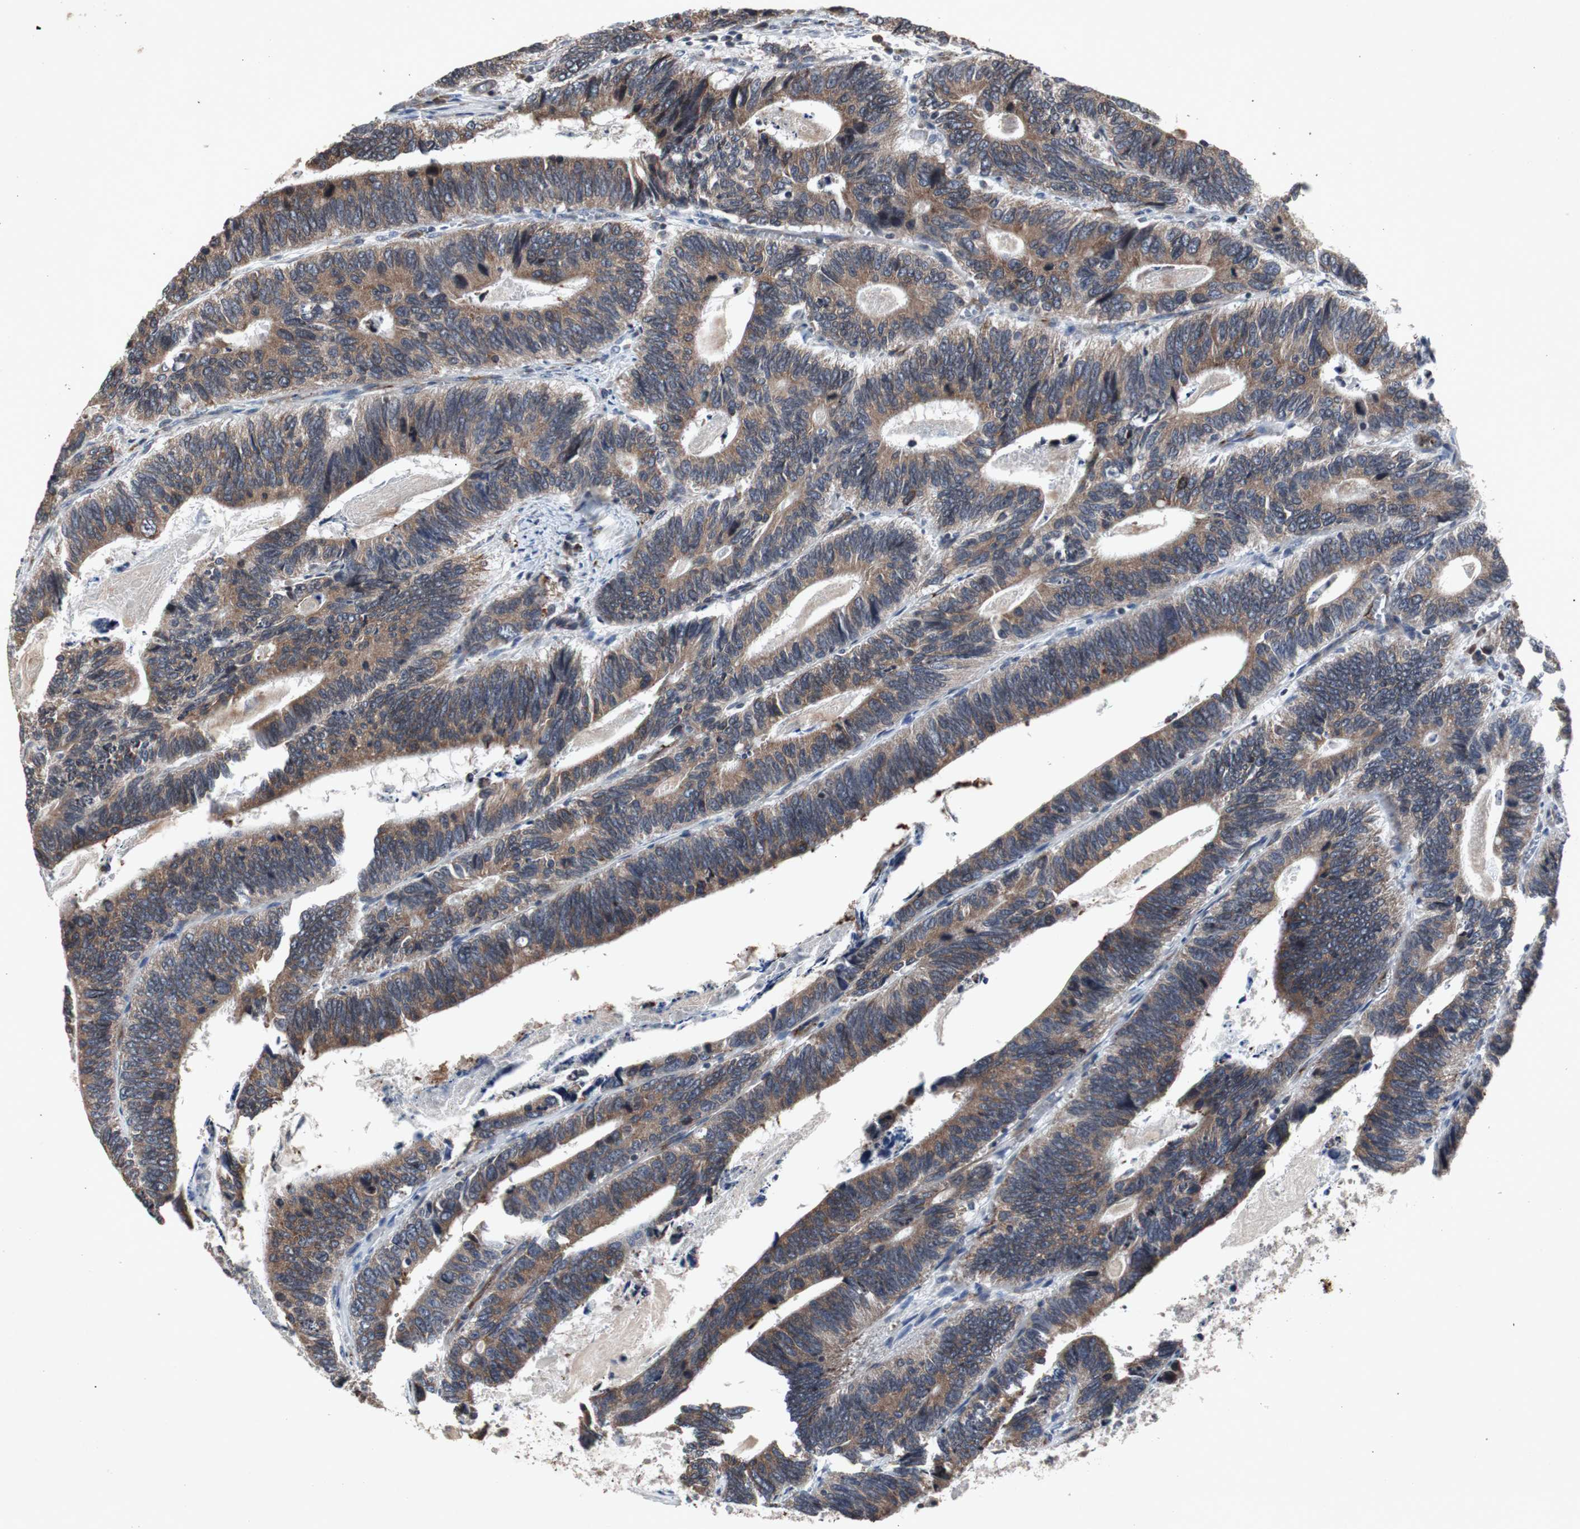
{"staining": {"intensity": "moderate", "quantity": ">75%", "location": "cytoplasmic/membranous"}, "tissue": "colorectal cancer", "cell_type": "Tumor cells", "image_type": "cancer", "snomed": [{"axis": "morphology", "description": "Adenocarcinoma, NOS"}, {"axis": "topography", "description": "Colon"}], "caption": "Immunohistochemistry (IHC) histopathology image of human colorectal adenocarcinoma stained for a protein (brown), which demonstrates medium levels of moderate cytoplasmic/membranous expression in about >75% of tumor cells.", "gene": "CRADD", "patient": {"sex": "male", "age": 72}}